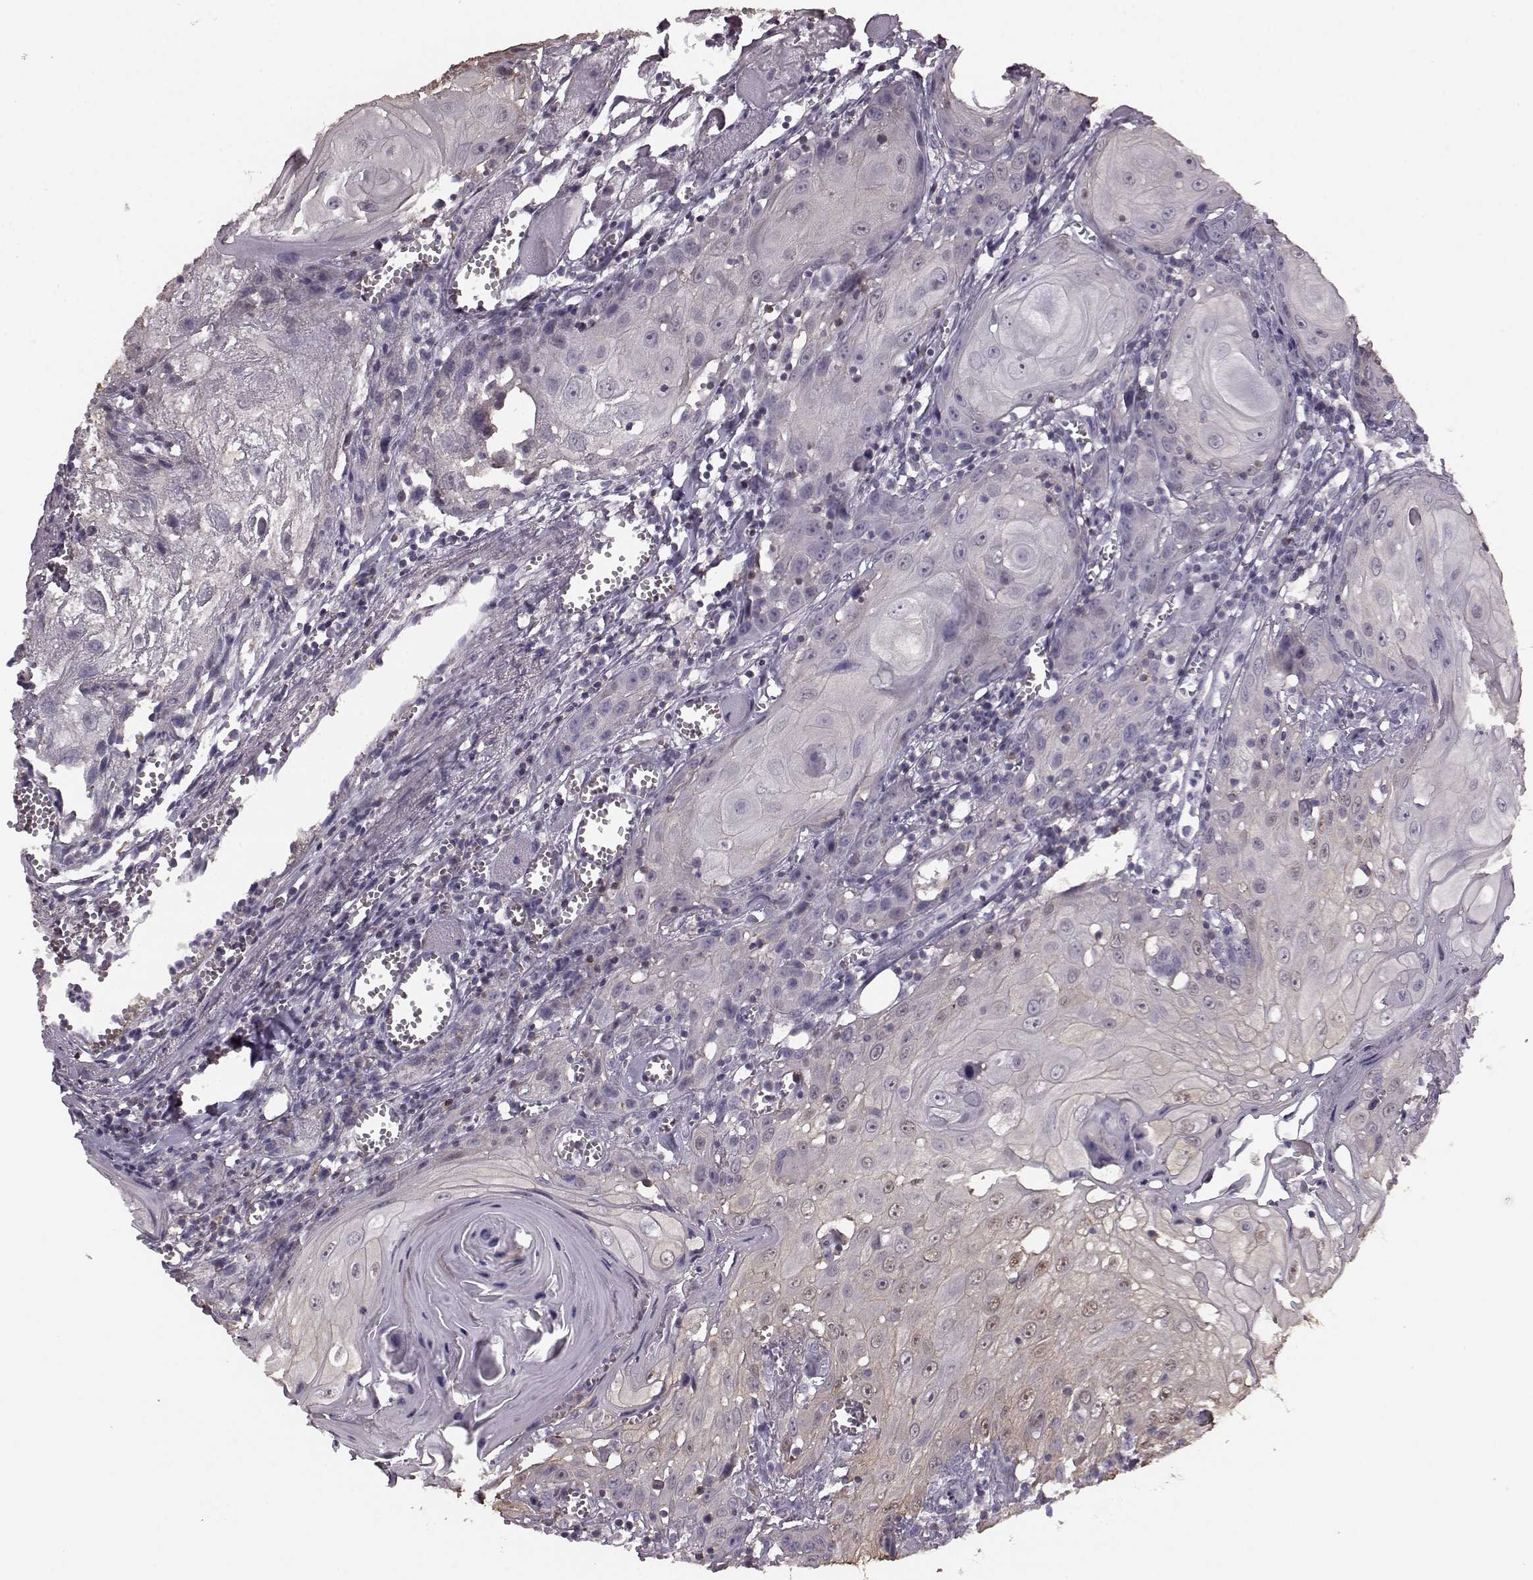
{"staining": {"intensity": "negative", "quantity": "none", "location": "none"}, "tissue": "head and neck cancer", "cell_type": "Tumor cells", "image_type": "cancer", "snomed": [{"axis": "morphology", "description": "Squamous cell carcinoma, NOS"}, {"axis": "topography", "description": "Head-Neck"}], "caption": "Image shows no significant protein staining in tumor cells of squamous cell carcinoma (head and neck).", "gene": "PDCD1", "patient": {"sex": "female", "age": 80}}